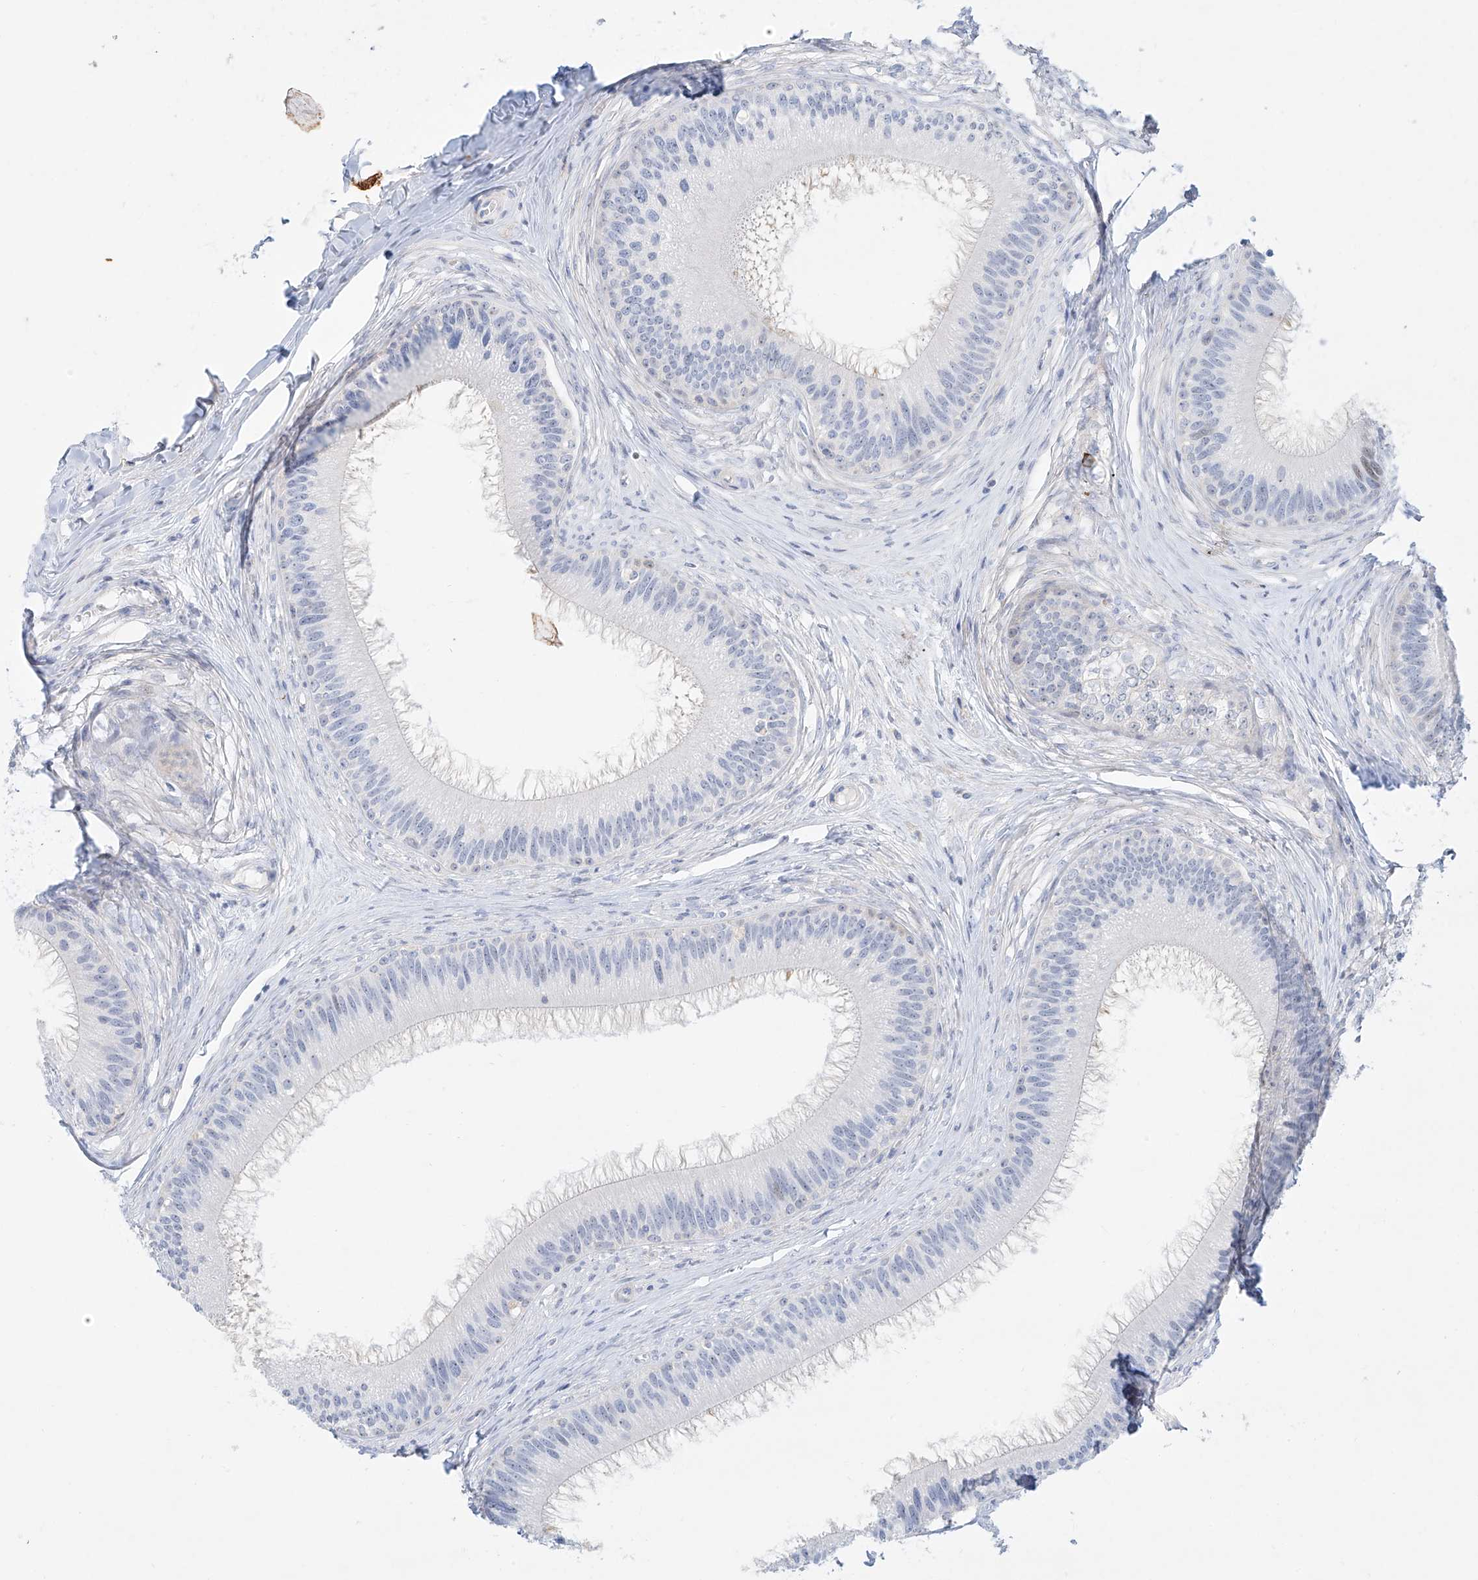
{"staining": {"intensity": "weak", "quantity": "<25%", "location": "cytoplasmic/membranous"}, "tissue": "epididymis", "cell_type": "Glandular cells", "image_type": "normal", "snomed": [{"axis": "morphology", "description": "Normal tissue, NOS"}, {"axis": "topography", "description": "Epididymis"}], "caption": "Immunohistochemistry (IHC) of unremarkable human epididymis exhibits no expression in glandular cells. (Stains: DAB immunohistochemistry (IHC) with hematoxylin counter stain, Microscopy: brightfield microscopy at high magnification).", "gene": "SNU13", "patient": {"sex": "male", "age": 27}}